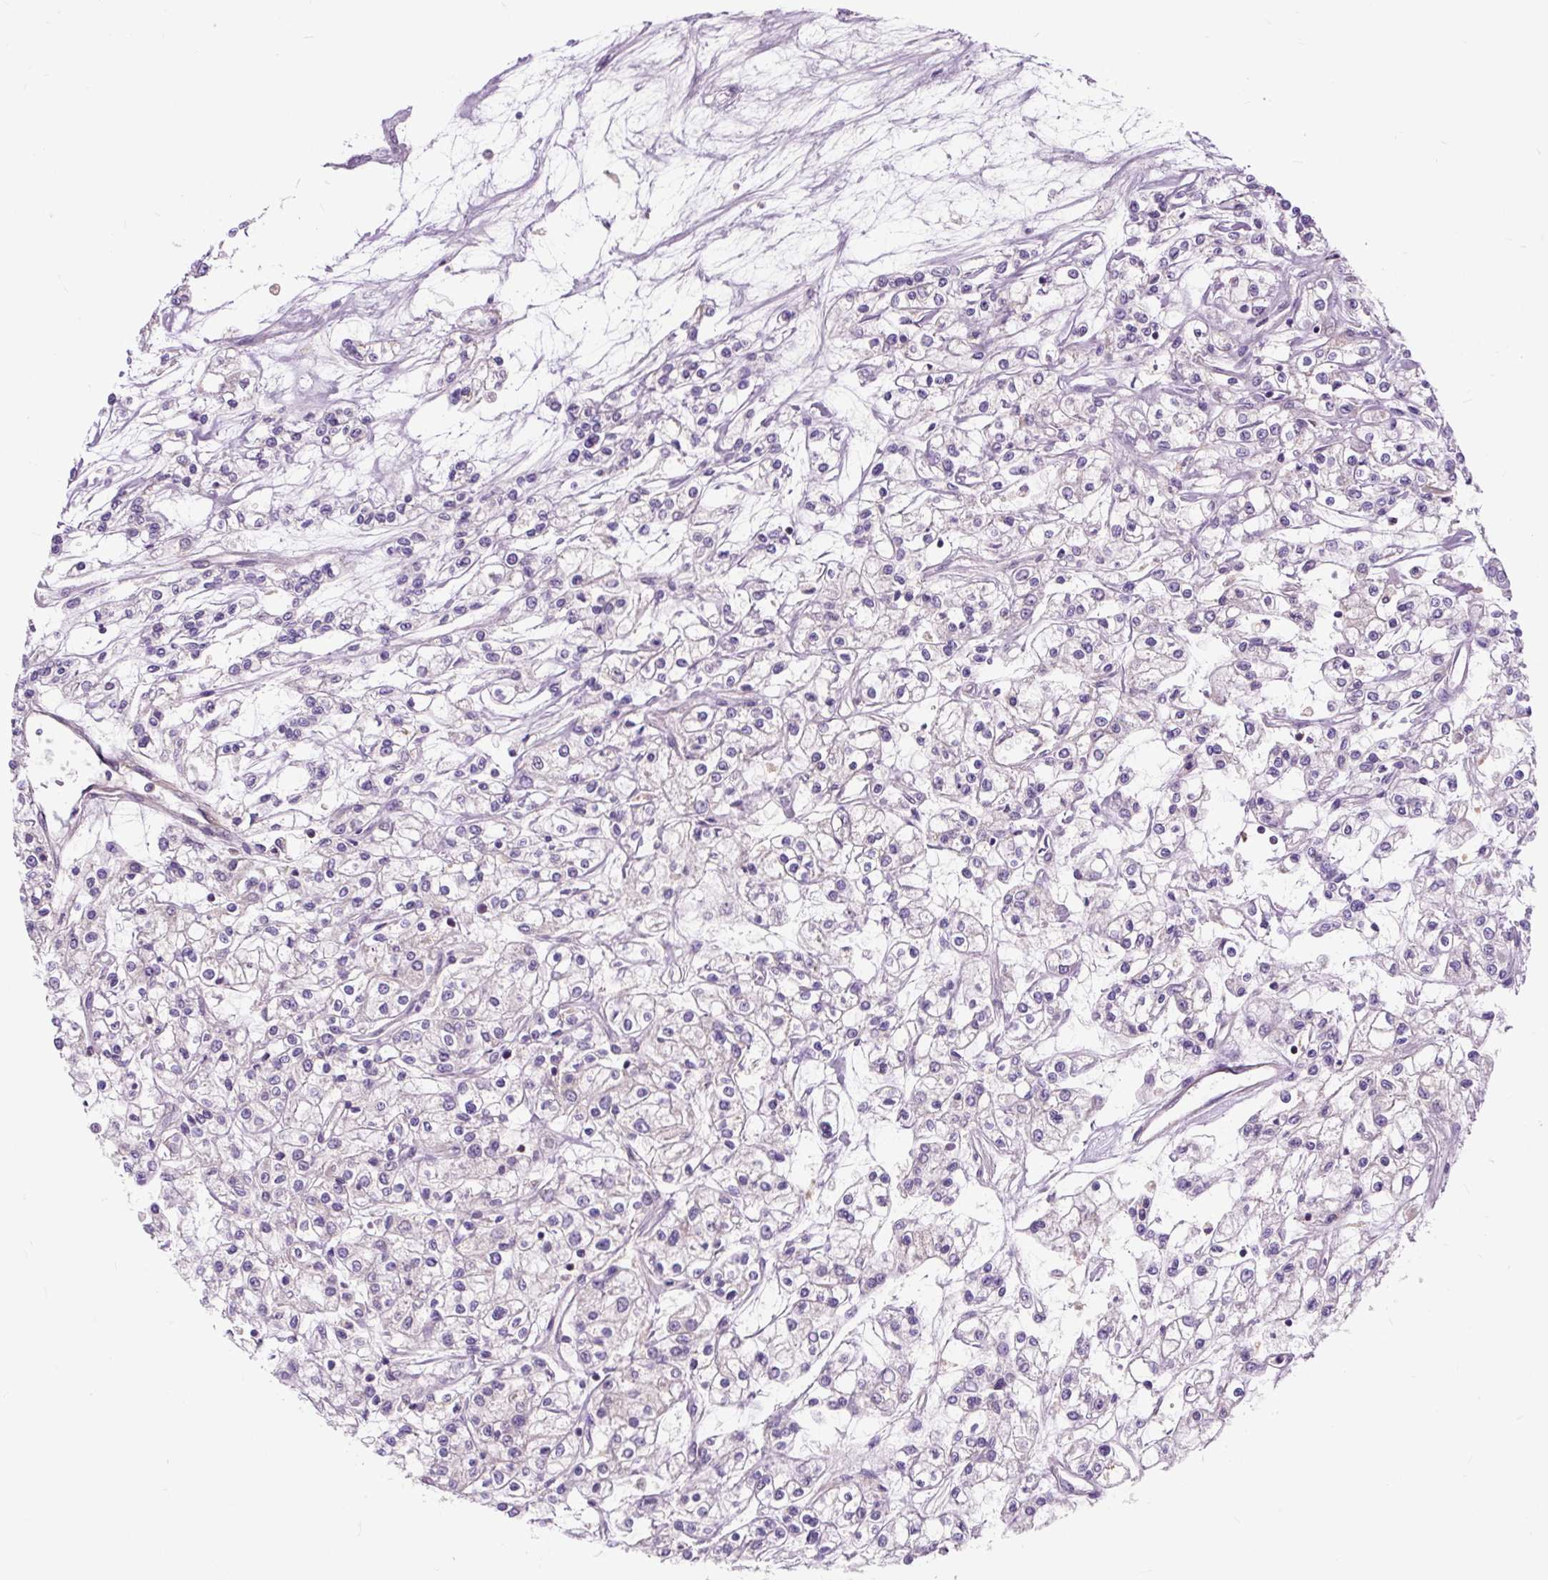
{"staining": {"intensity": "negative", "quantity": "none", "location": "none"}, "tissue": "renal cancer", "cell_type": "Tumor cells", "image_type": "cancer", "snomed": [{"axis": "morphology", "description": "Adenocarcinoma, NOS"}, {"axis": "topography", "description": "Kidney"}], "caption": "Immunohistochemical staining of human renal cancer displays no significant expression in tumor cells.", "gene": "PCDHGB3", "patient": {"sex": "female", "age": 59}}